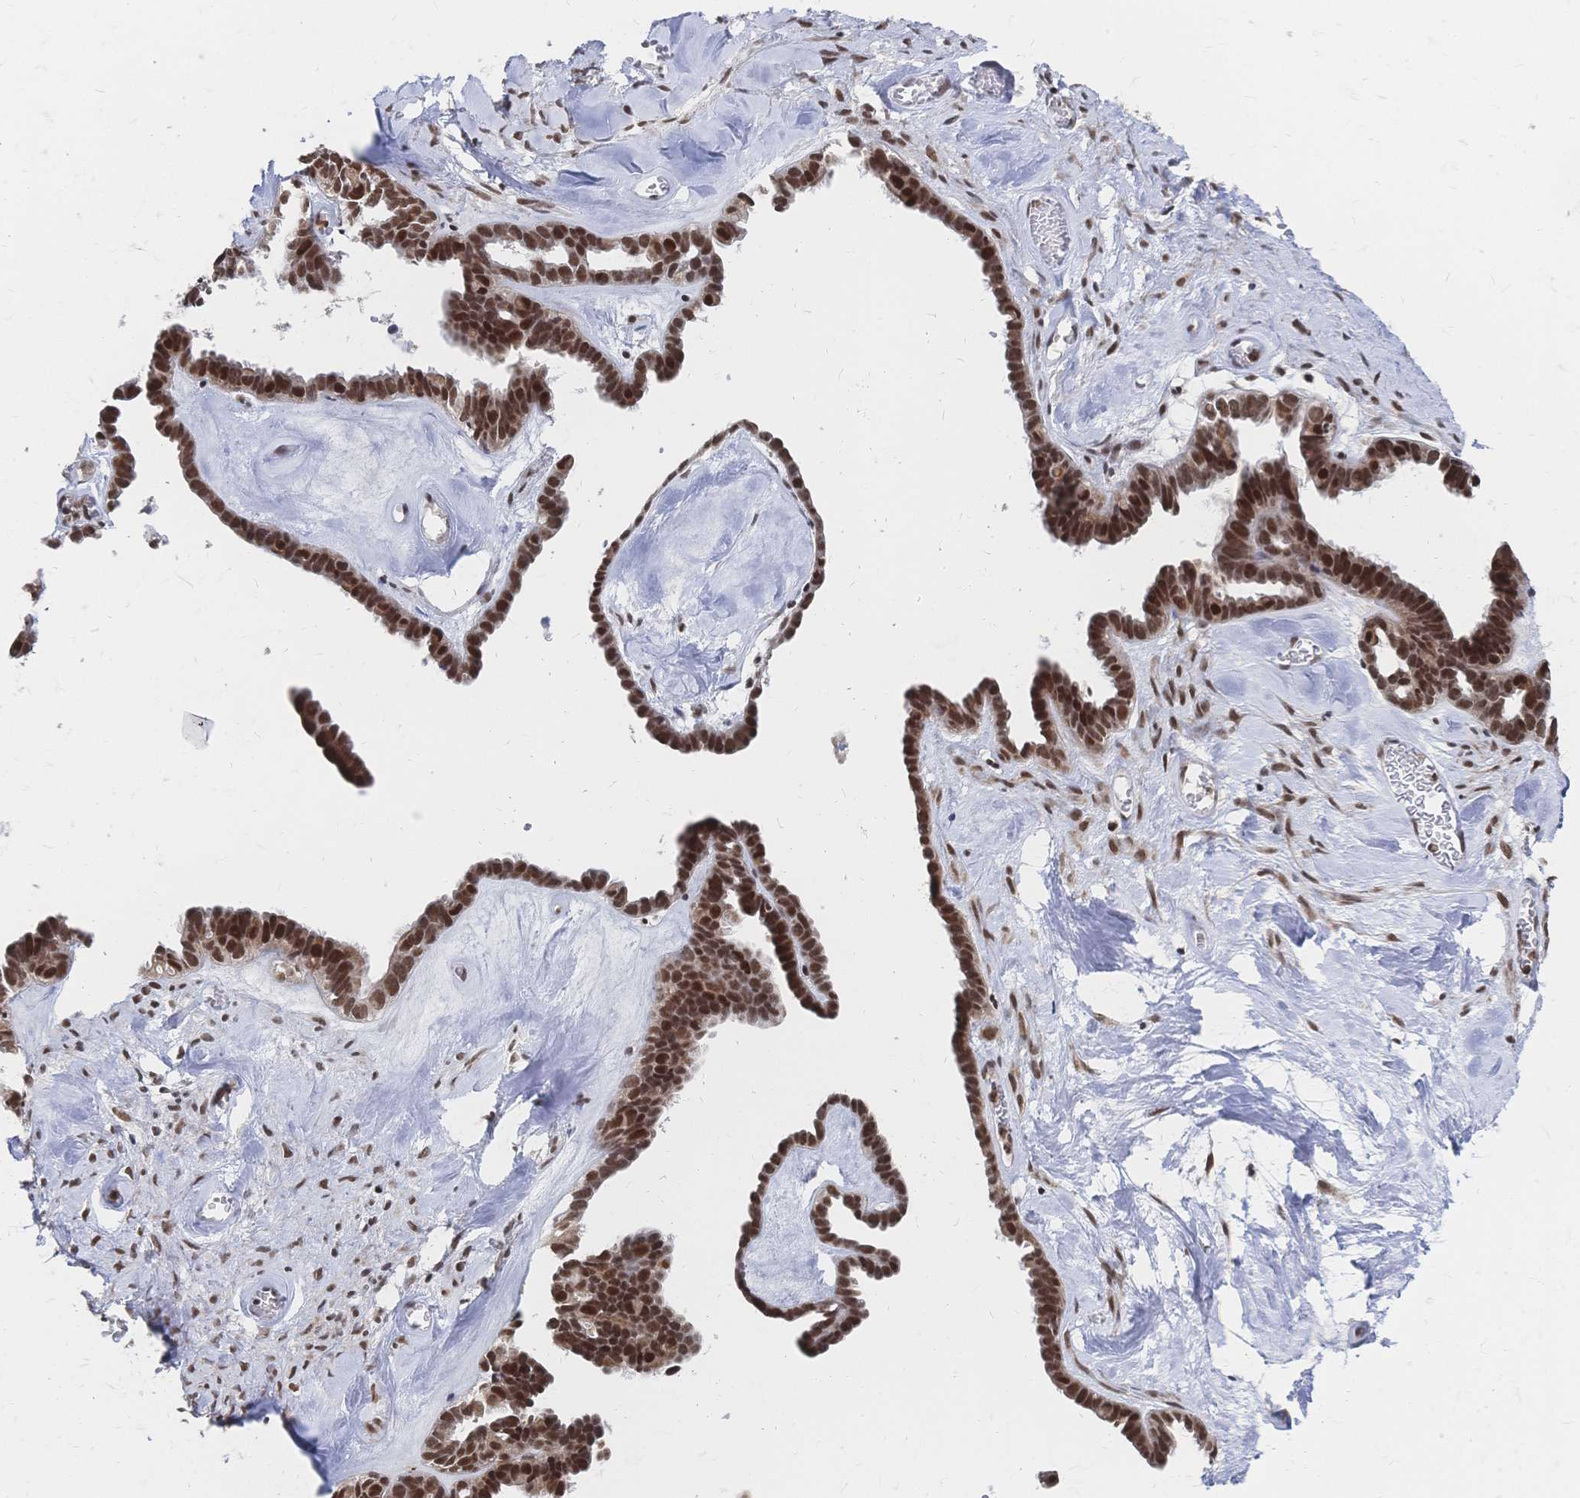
{"staining": {"intensity": "strong", "quantity": ">75%", "location": "nuclear"}, "tissue": "ovarian cancer", "cell_type": "Tumor cells", "image_type": "cancer", "snomed": [{"axis": "morphology", "description": "Cystadenocarcinoma, serous, NOS"}, {"axis": "topography", "description": "Ovary"}], "caption": "Immunohistochemical staining of human serous cystadenocarcinoma (ovarian) exhibits strong nuclear protein expression in about >75% of tumor cells. (Stains: DAB (3,3'-diaminobenzidine) in brown, nuclei in blue, Microscopy: brightfield microscopy at high magnification).", "gene": "NELFA", "patient": {"sex": "female", "age": 69}}